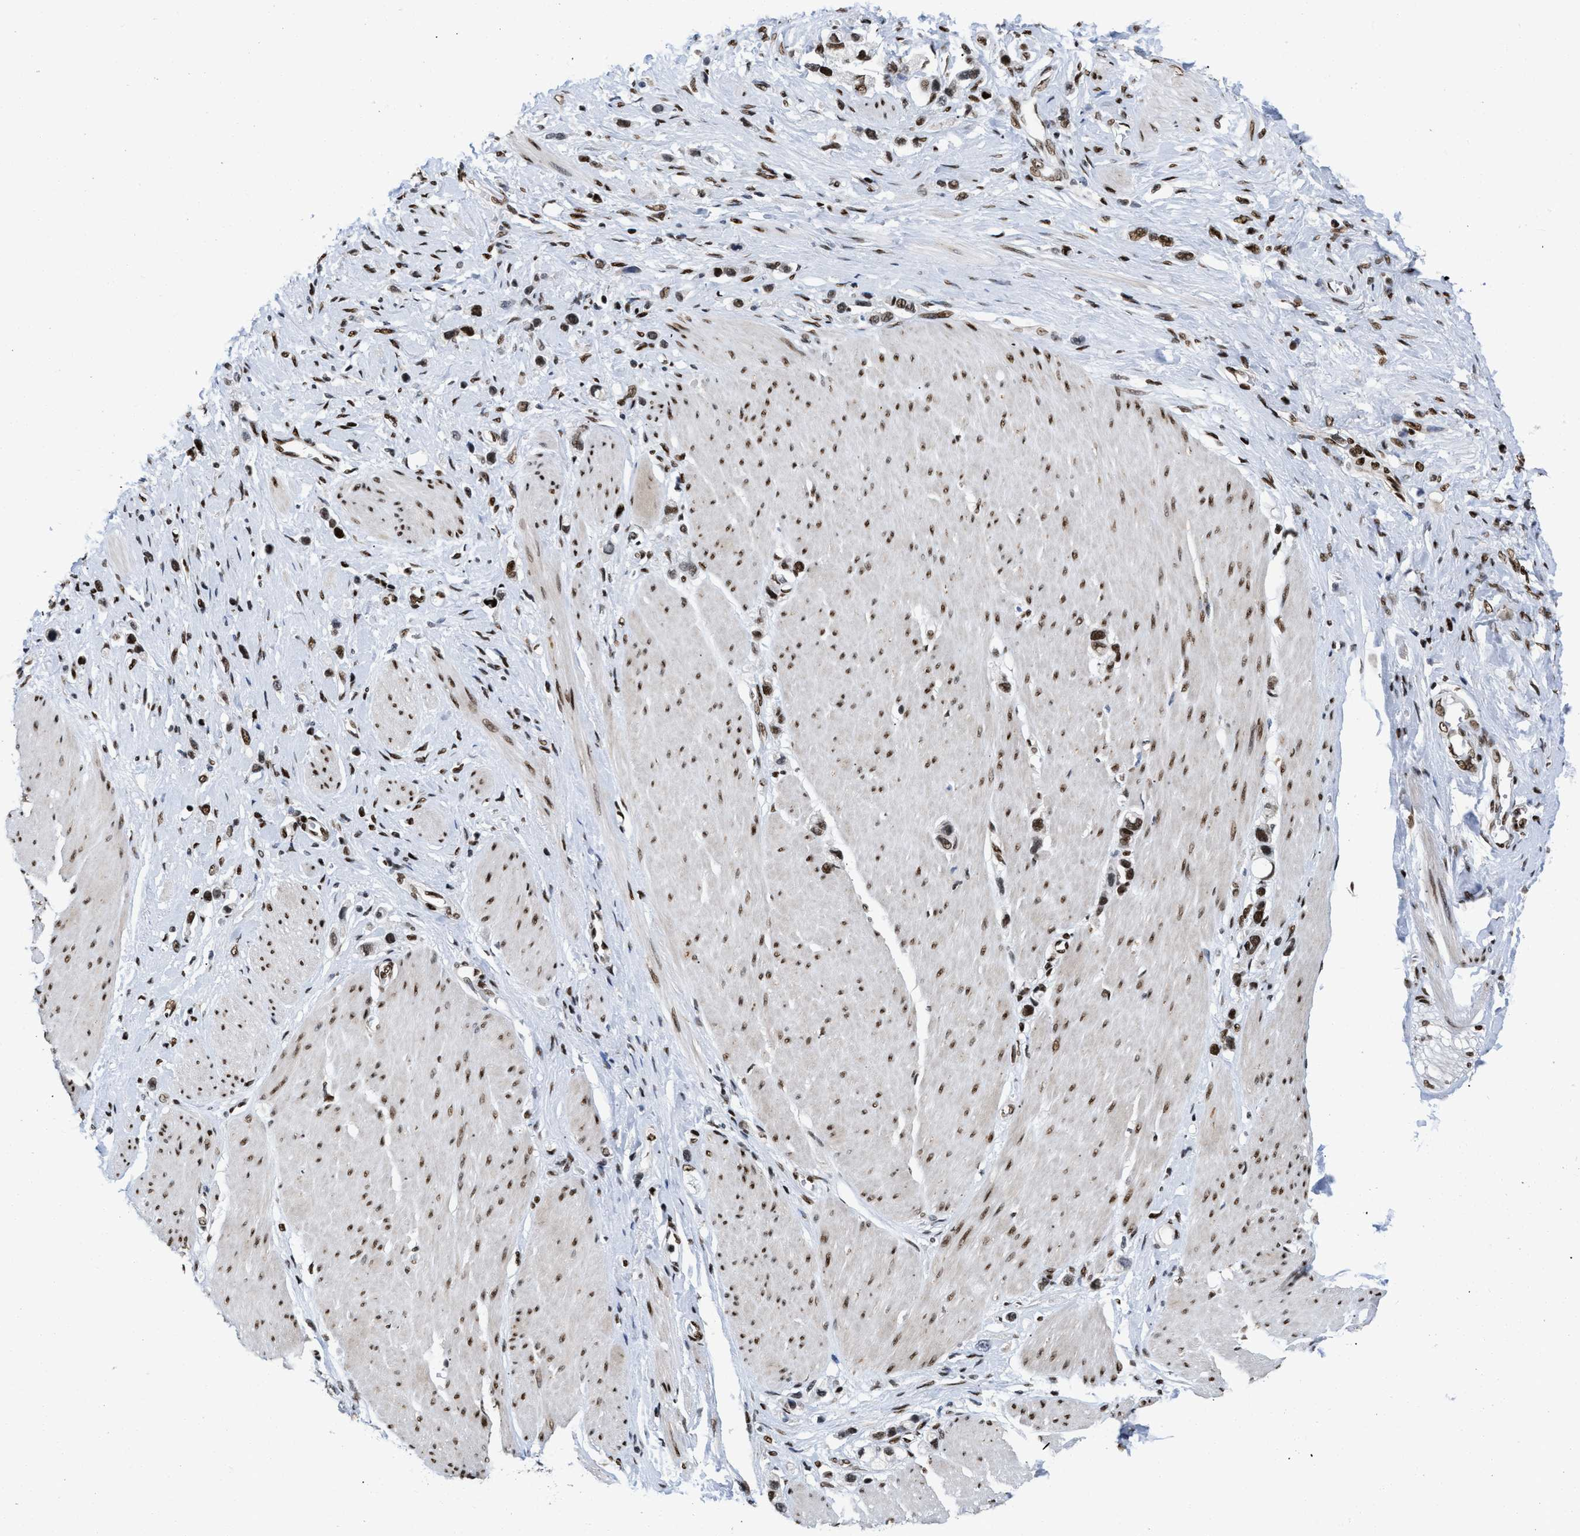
{"staining": {"intensity": "strong", "quantity": "25%-75%", "location": "nuclear"}, "tissue": "stomach cancer", "cell_type": "Tumor cells", "image_type": "cancer", "snomed": [{"axis": "morphology", "description": "Adenocarcinoma, NOS"}, {"axis": "topography", "description": "Stomach"}], "caption": "This image demonstrates immunohistochemistry staining of stomach cancer (adenocarcinoma), with high strong nuclear staining in about 25%-75% of tumor cells.", "gene": "CREB1", "patient": {"sex": "female", "age": 65}}